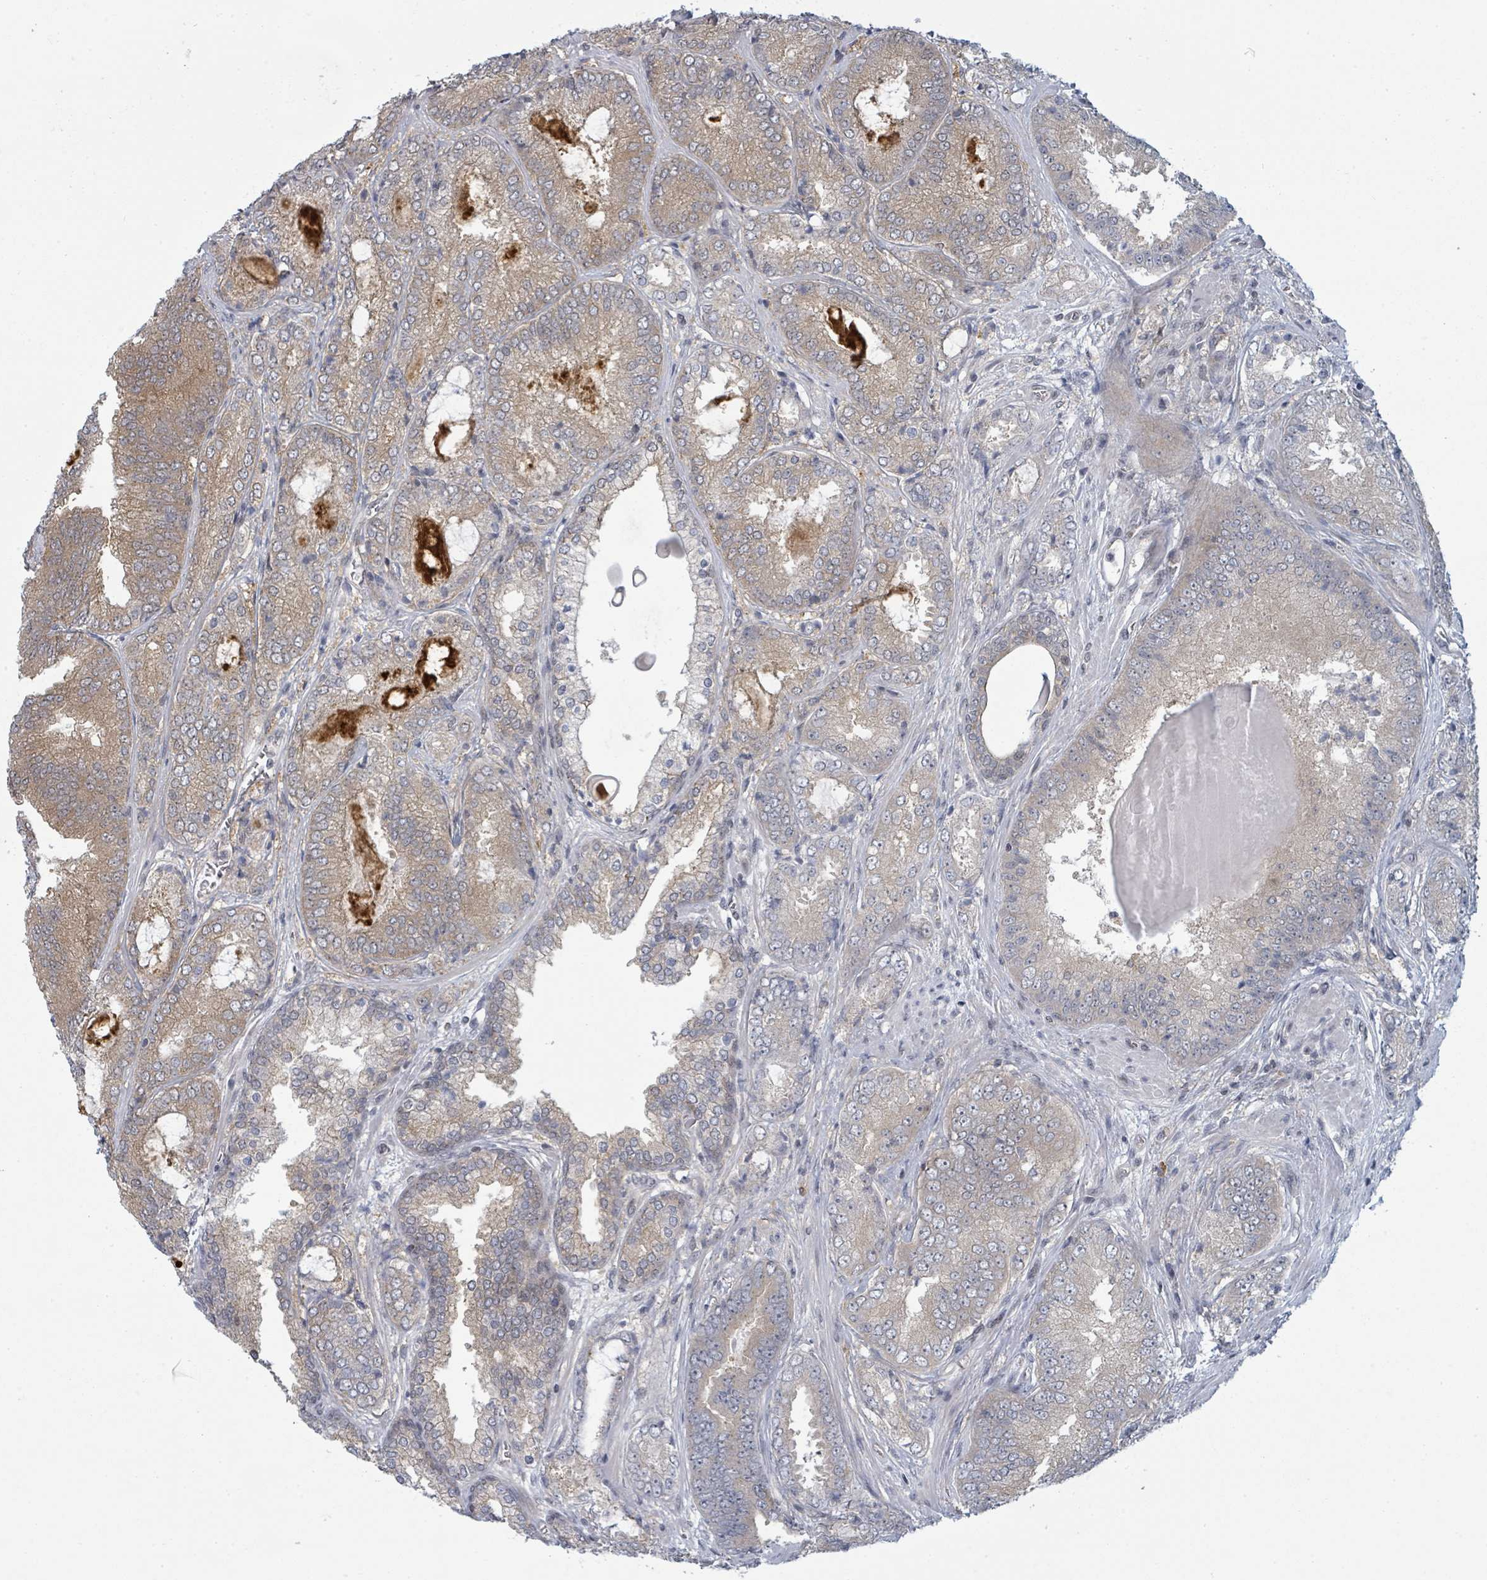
{"staining": {"intensity": "moderate", "quantity": "25%-75%", "location": "cytoplasmic/membranous"}, "tissue": "prostate cancer", "cell_type": "Tumor cells", "image_type": "cancer", "snomed": [{"axis": "morphology", "description": "Adenocarcinoma, High grade"}, {"axis": "topography", "description": "Prostate"}], "caption": "A brown stain labels moderate cytoplasmic/membranous expression of a protein in human prostate high-grade adenocarcinoma tumor cells.", "gene": "PSMG2", "patient": {"sex": "male", "age": 63}}